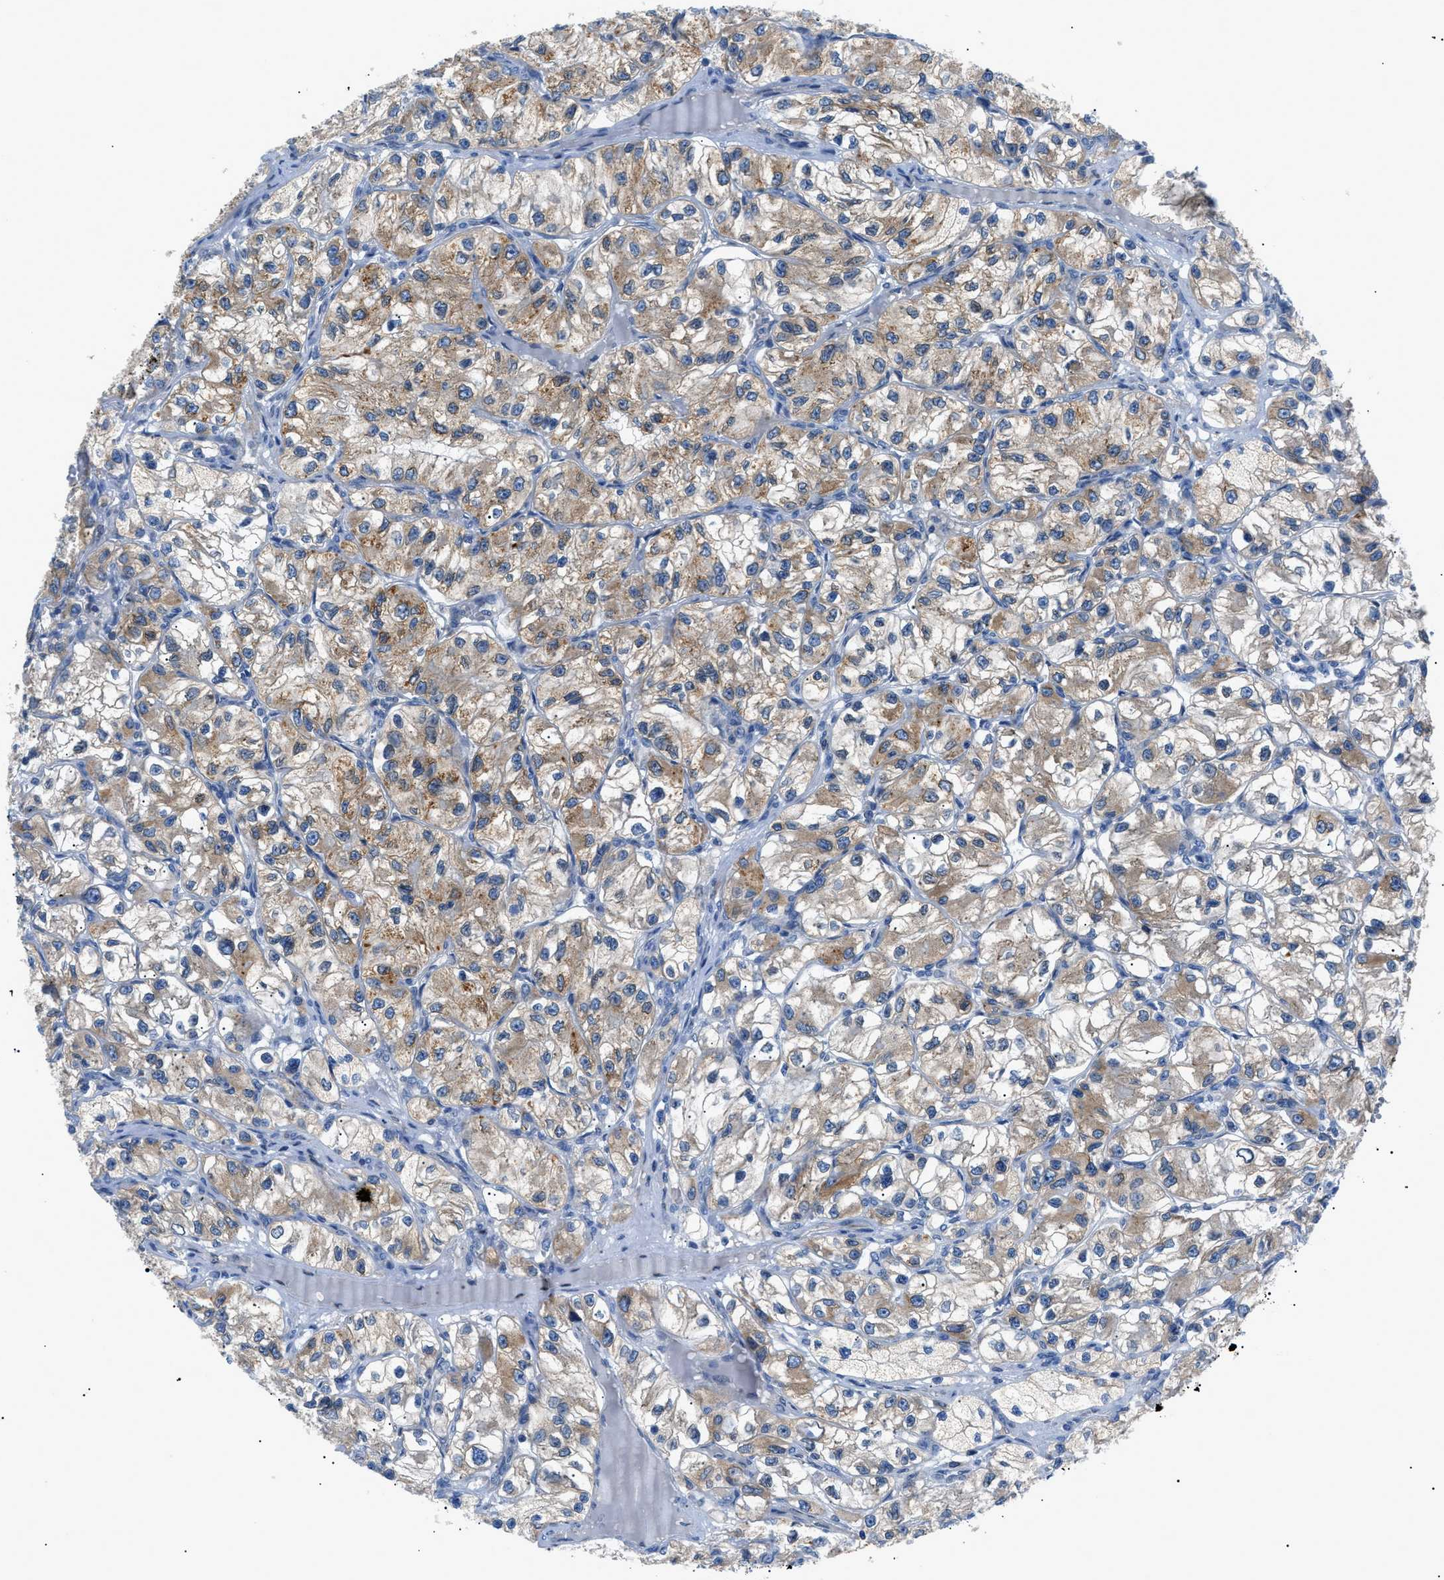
{"staining": {"intensity": "moderate", "quantity": ">75%", "location": "cytoplasmic/membranous"}, "tissue": "renal cancer", "cell_type": "Tumor cells", "image_type": "cancer", "snomed": [{"axis": "morphology", "description": "Adenocarcinoma, NOS"}, {"axis": "topography", "description": "Kidney"}], "caption": "Moderate cytoplasmic/membranous expression for a protein is present in about >75% of tumor cells of renal cancer (adenocarcinoma) using IHC.", "gene": "ZDHHC24", "patient": {"sex": "female", "age": 57}}